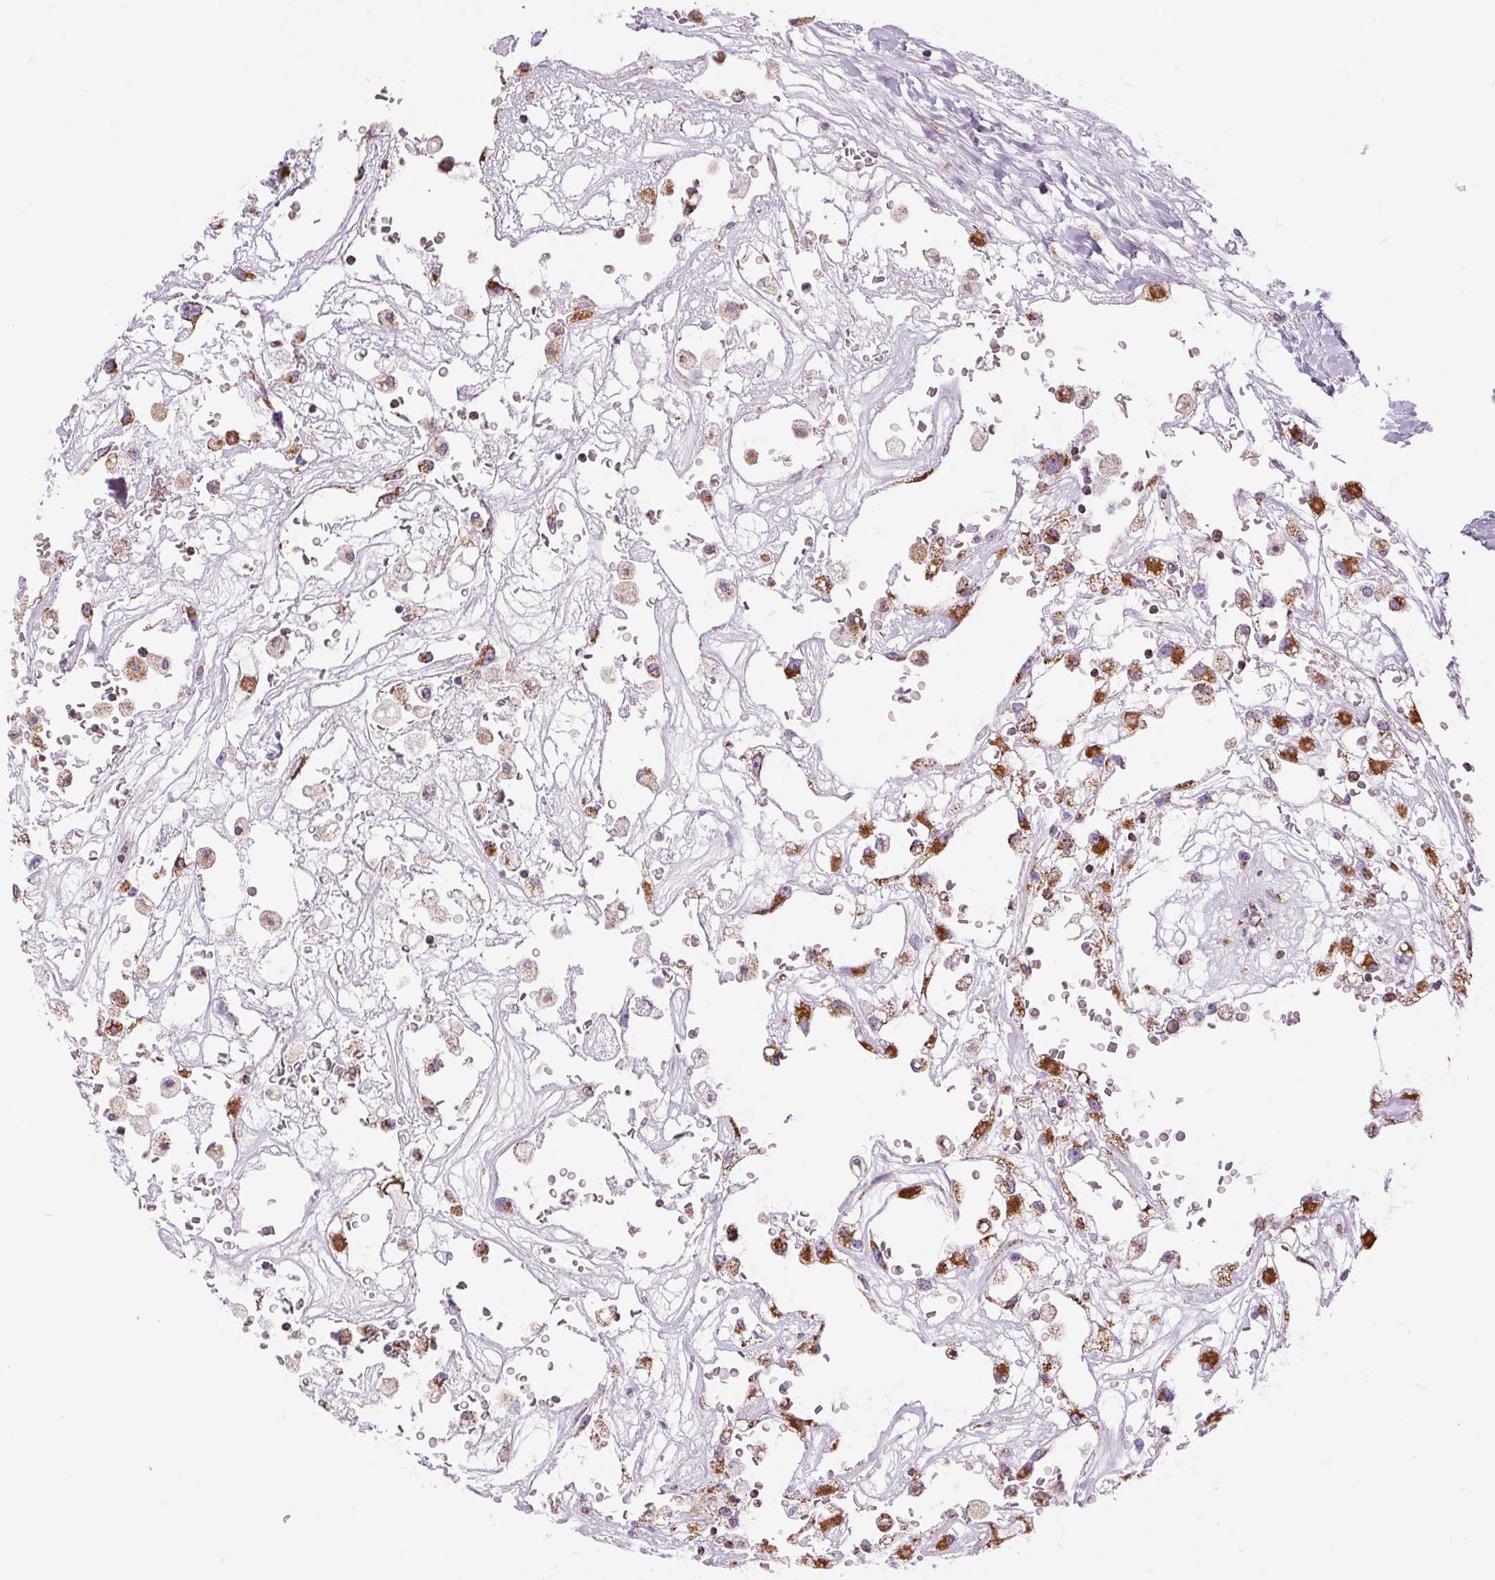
{"staining": {"intensity": "moderate", "quantity": ">75%", "location": "cytoplasmic/membranous"}, "tissue": "renal cancer", "cell_type": "Tumor cells", "image_type": "cancer", "snomed": [{"axis": "morphology", "description": "Adenocarcinoma, NOS"}, {"axis": "topography", "description": "Kidney"}], "caption": "High-magnification brightfield microscopy of adenocarcinoma (renal) stained with DAB (brown) and counterstained with hematoxylin (blue). tumor cells exhibit moderate cytoplasmic/membranous positivity is present in about>75% of cells.", "gene": "ATP5PB", "patient": {"sex": "male", "age": 59}}